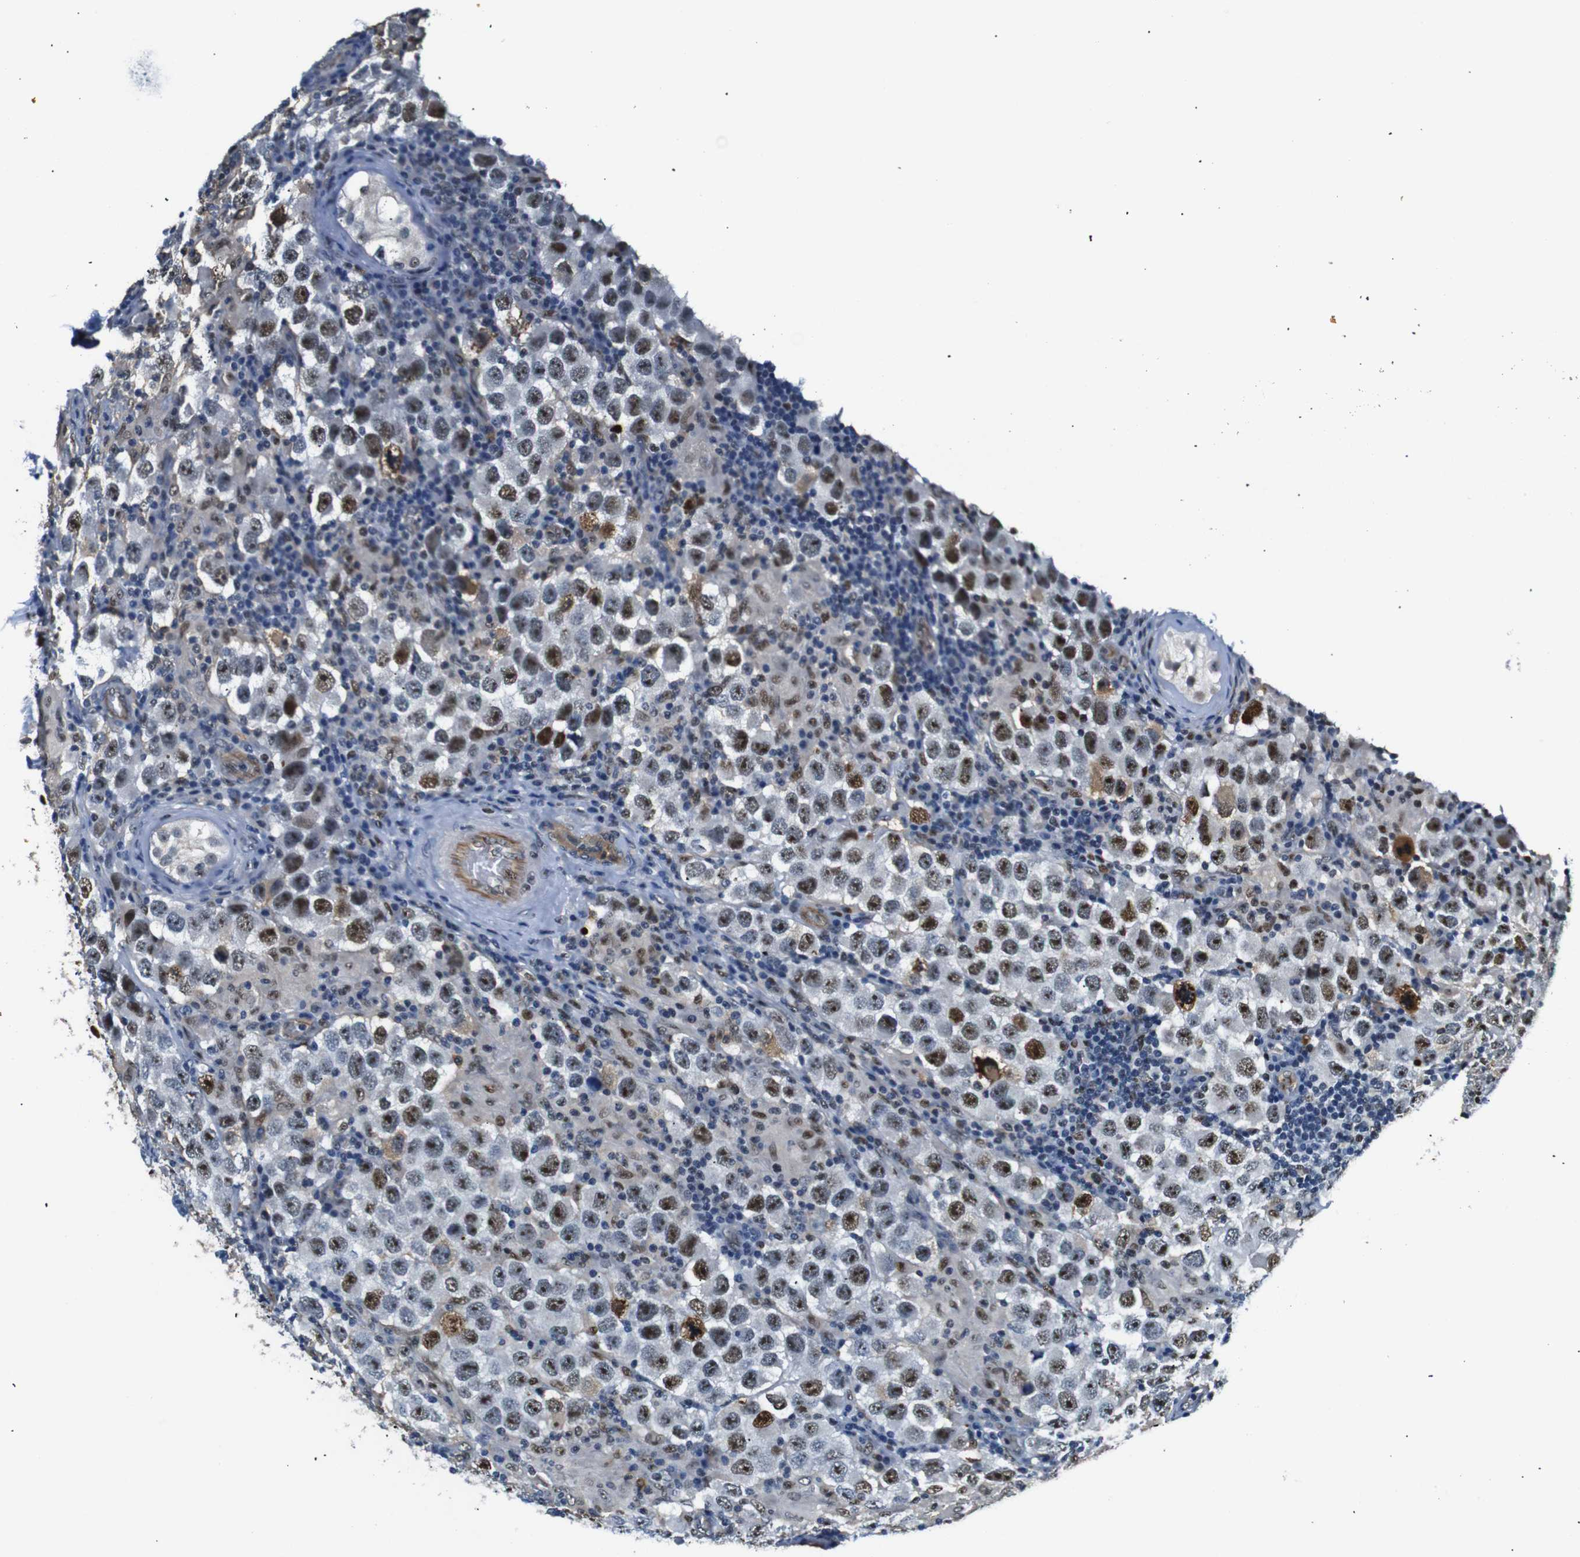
{"staining": {"intensity": "strong", "quantity": ">75%", "location": "nuclear"}, "tissue": "testis cancer", "cell_type": "Tumor cells", "image_type": "cancer", "snomed": [{"axis": "morphology", "description": "Carcinoma, Embryonal, NOS"}, {"axis": "topography", "description": "Testis"}], "caption": "Immunohistochemical staining of testis cancer (embryonal carcinoma) exhibits strong nuclear protein expression in approximately >75% of tumor cells.", "gene": "PARN", "patient": {"sex": "male", "age": 21}}